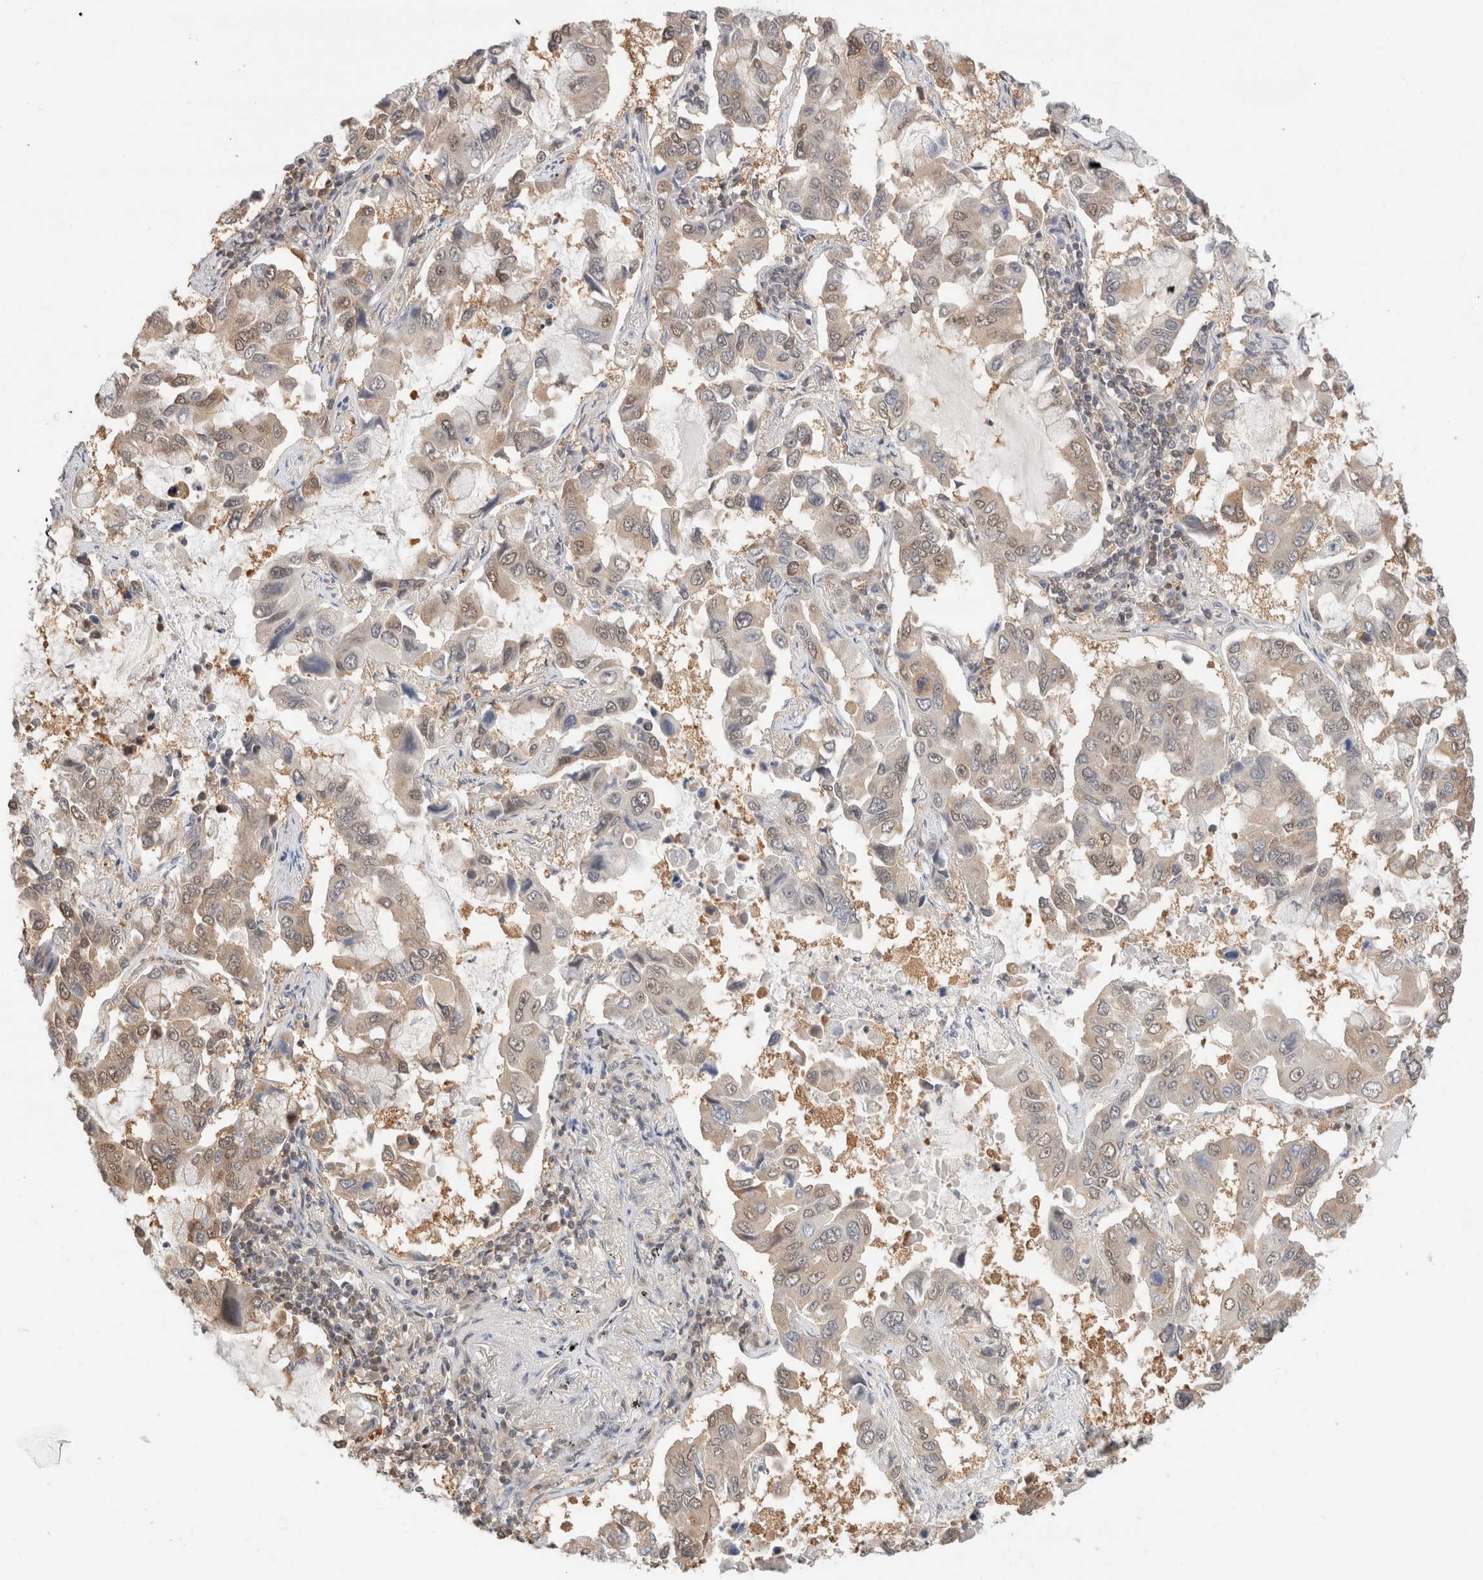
{"staining": {"intensity": "weak", "quantity": "25%-75%", "location": "cytoplasmic/membranous,nuclear"}, "tissue": "lung cancer", "cell_type": "Tumor cells", "image_type": "cancer", "snomed": [{"axis": "morphology", "description": "Adenocarcinoma, NOS"}, {"axis": "topography", "description": "Lung"}], "caption": "DAB immunohistochemical staining of lung cancer displays weak cytoplasmic/membranous and nuclear protein staining in about 25%-75% of tumor cells.", "gene": "C17orf97", "patient": {"sex": "male", "age": 64}}